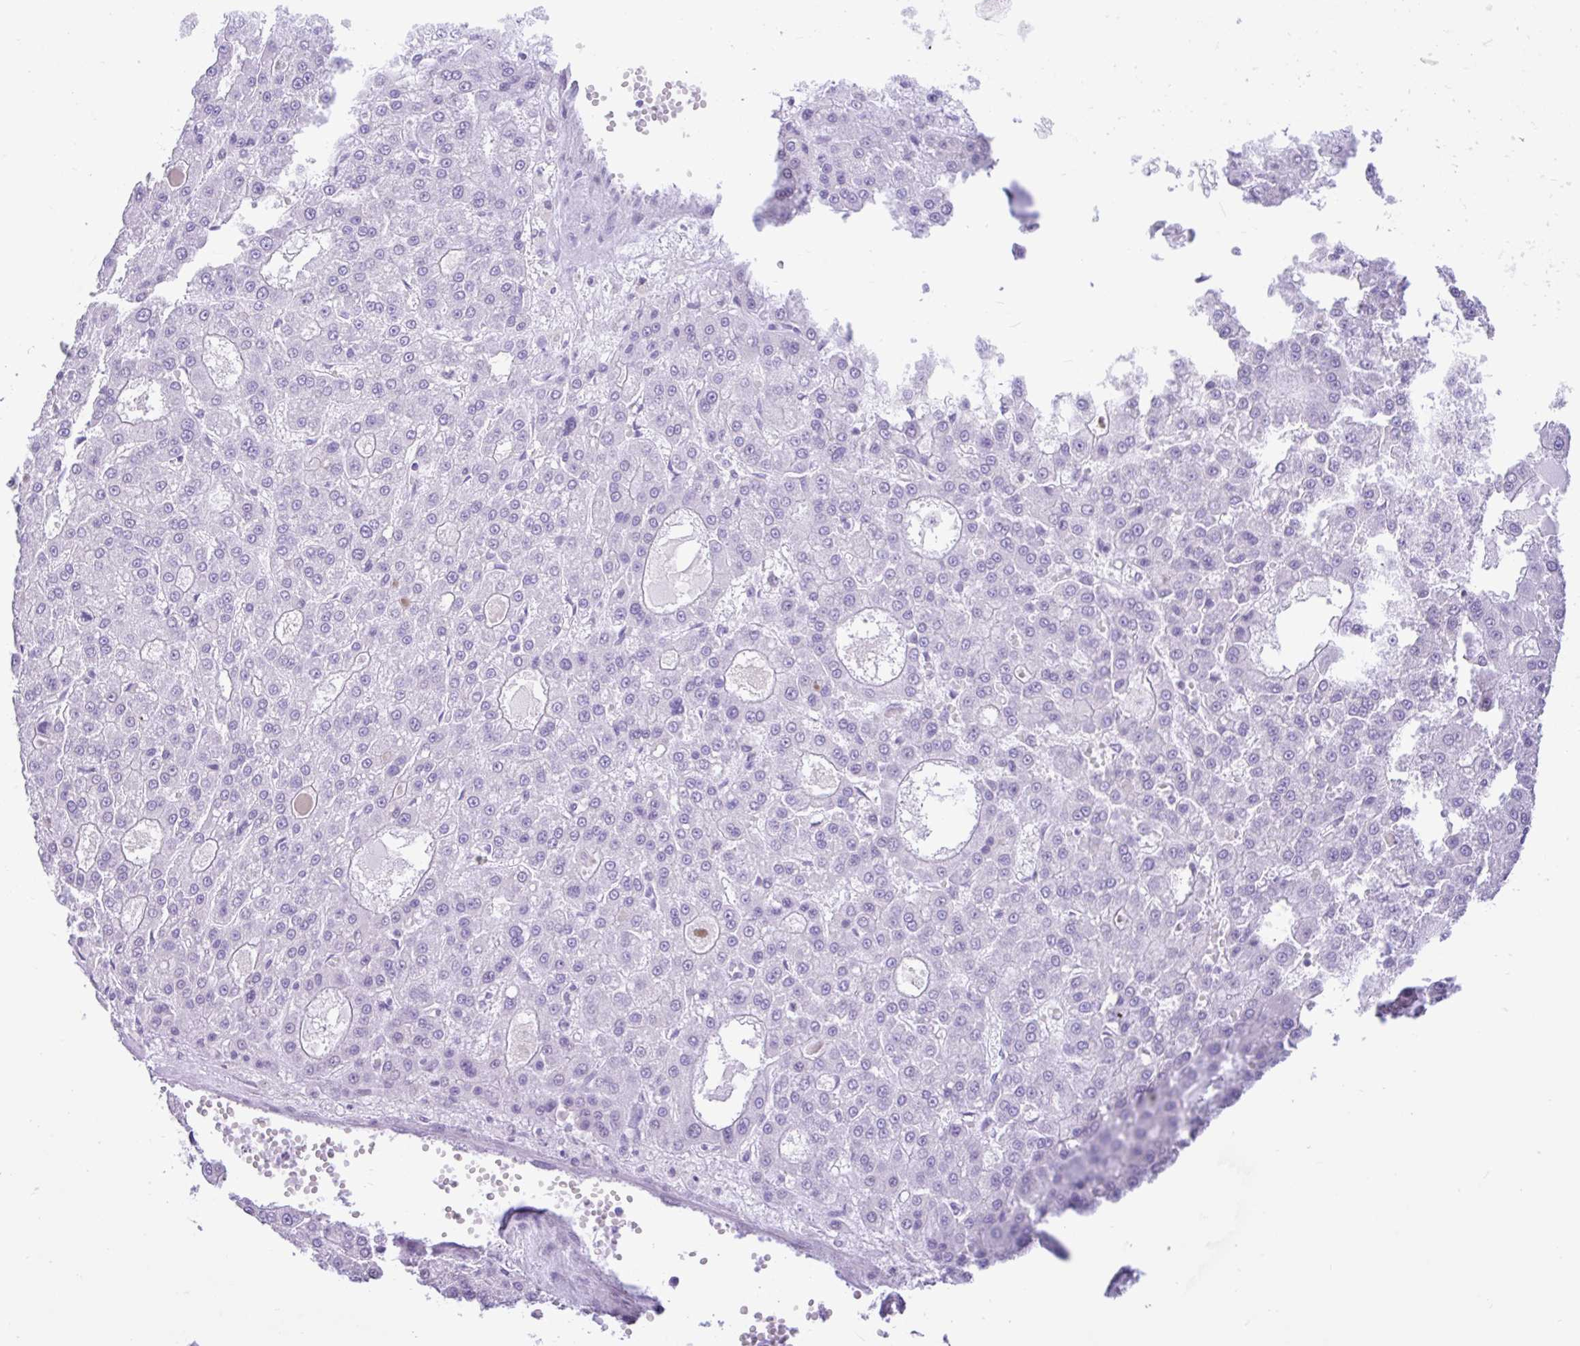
{"staining": {"intensity": "negative", "quantity": "none", "location": "none"}, "tissue": "liver cancer", "cell_type": "Tumor cells", "image_type": "cancer", "snomed": [{"axis": "morphology", "description": "Carcinoma, Hepatocellular, NOS"}, {"axis": "topography", "description": "Liver"}], "caption": "The histopathology image exhibits no significant expression in tumor cells of liver hepatocellular carcinoma. (Immunohistochemistry, brightfield microscopy, high magnification).", "gene": "REEP1", "patient": {"sex": "male", "age": 70}}